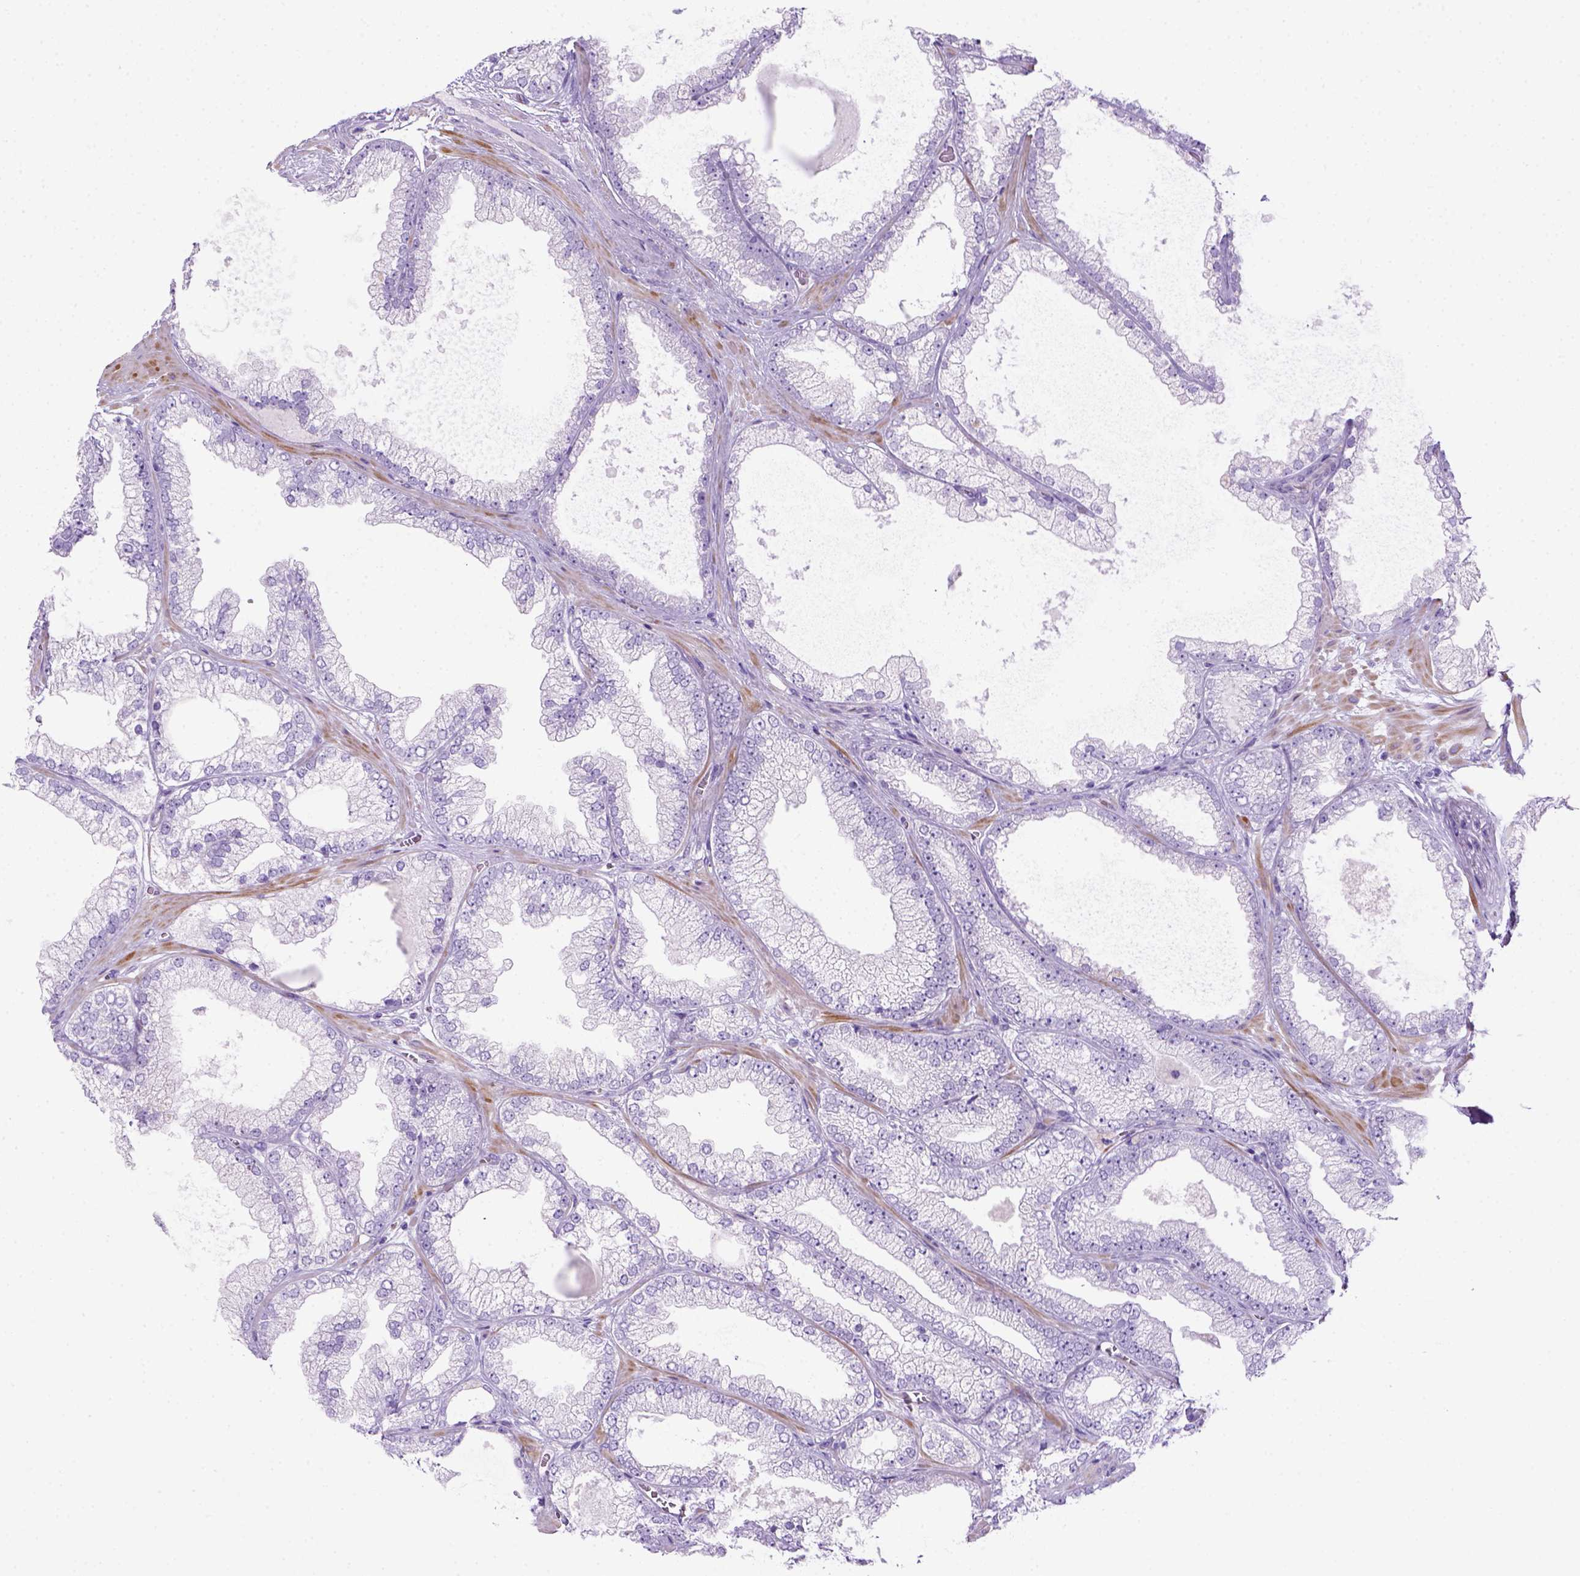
{"staining": {"intensity": "negative", "quantity": "none", "location": "none"}, "tissue": "prostate cancer", "cell_type": "Tumor cells", "image_type": "cancer", "snomed": [{"axis": "morphology", "description": "Adenocarcinoma, Low grade"}, {"axis": "topography", "description": "Prostate"}], "caption": "This is a histopathology image of IHC staining of adenocarcinoma (low-grade) (prostate), which shows no staining in tumor cells. (DAB (3,3'-diaminobenzidine) immunohistochemistry, high magnification).", "gene": "ARHGEF33", "patient": {"sex": "male", "age": 57}}